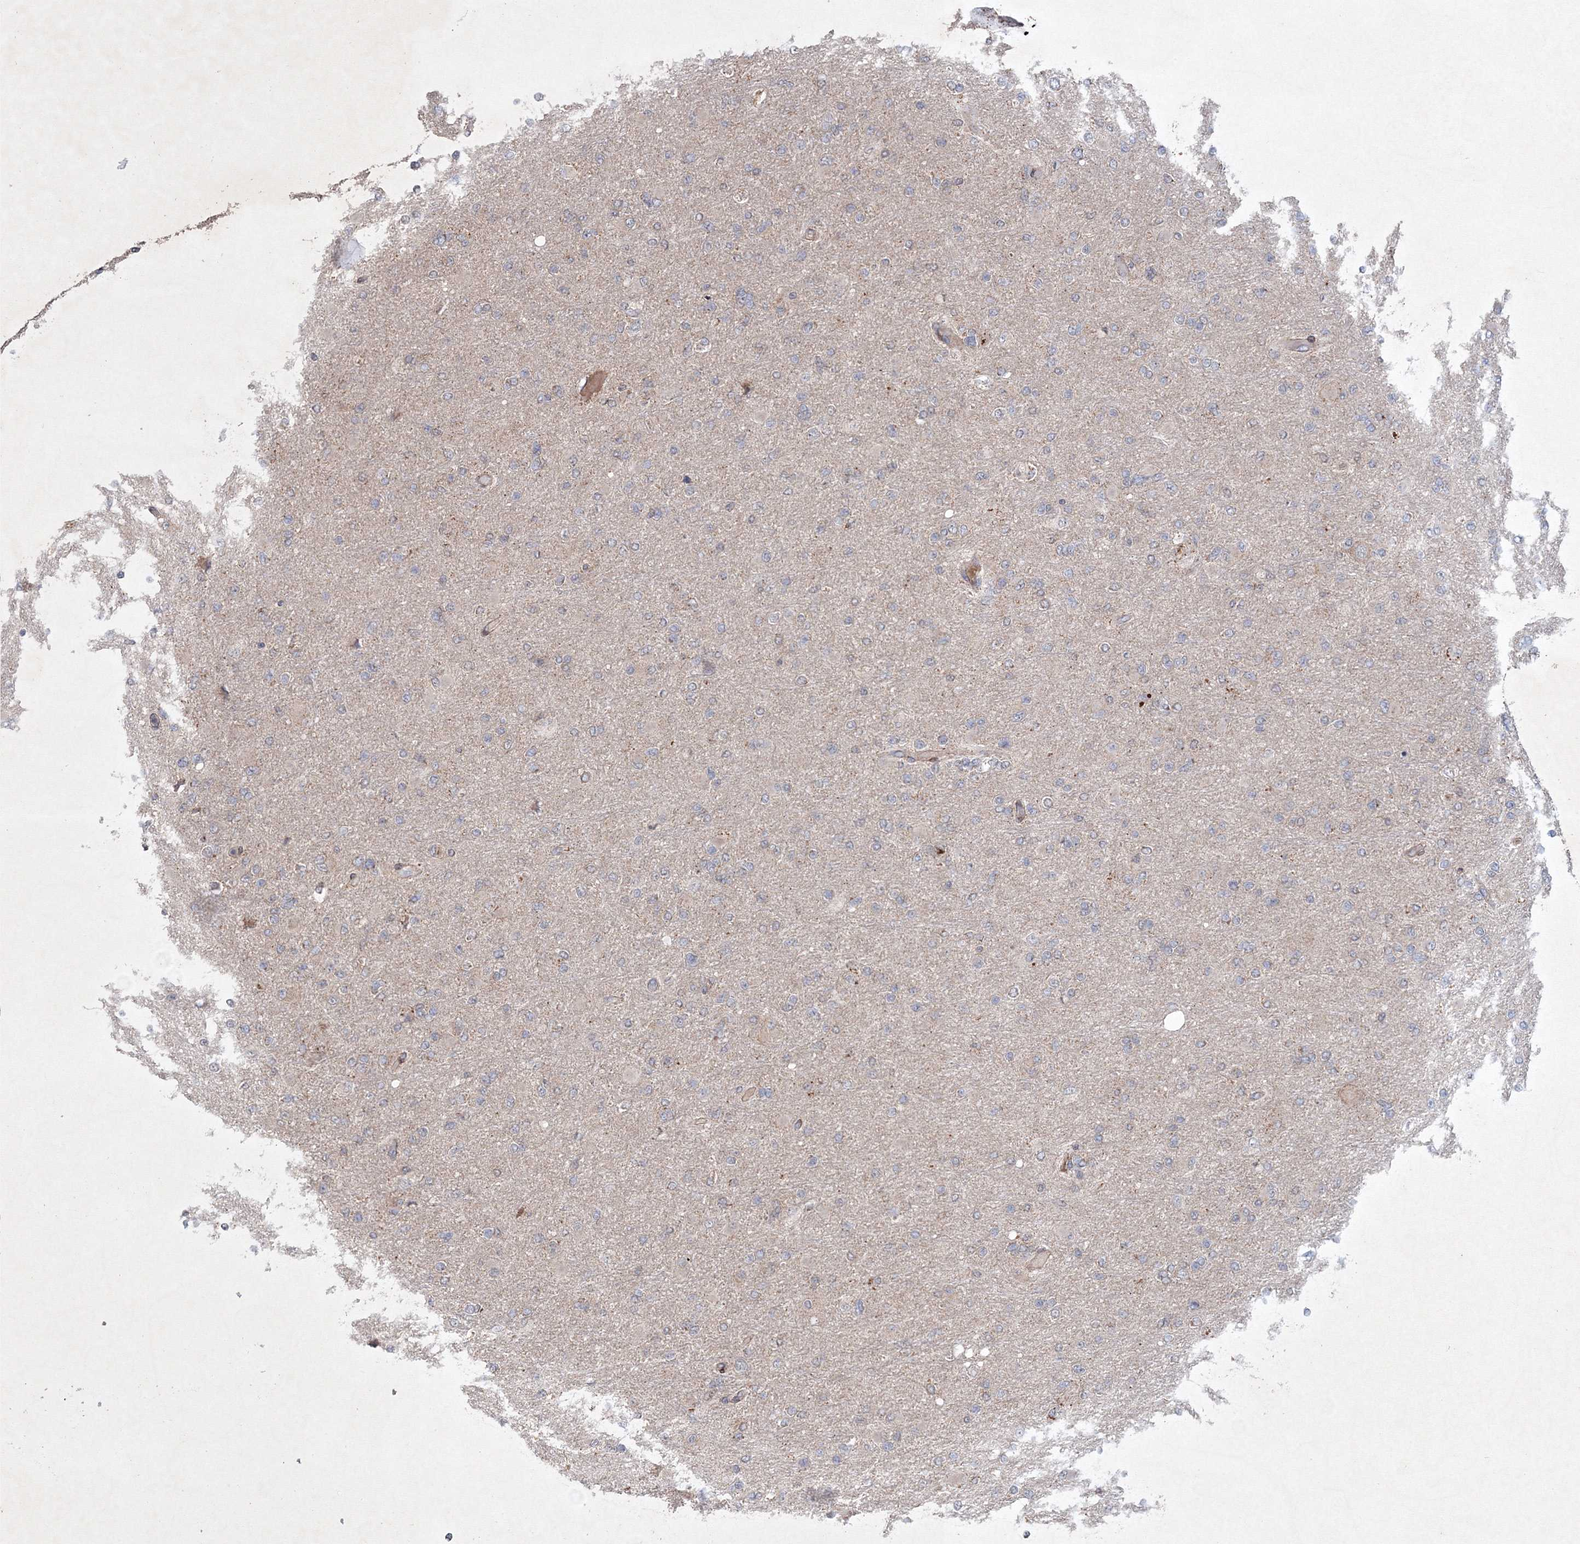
{"staining": {"intensity": "negative", "quantity": "none", "location": "none"}, "tissue": "glioma", "cell_type": "Tumor cells", "image_type": "cancer", "snomed": [{"axis": "morphology", "description": "Glioma, malignant, High grade"}, {"axis": "topography", "description": "Cerebral cortex"}], "caption": "This is an immunohistochemistry micrograph of glioma. There is no positivity in tumor cells.", "gene": "NOA1", "patient": {"sex": "female", "age": 36}}